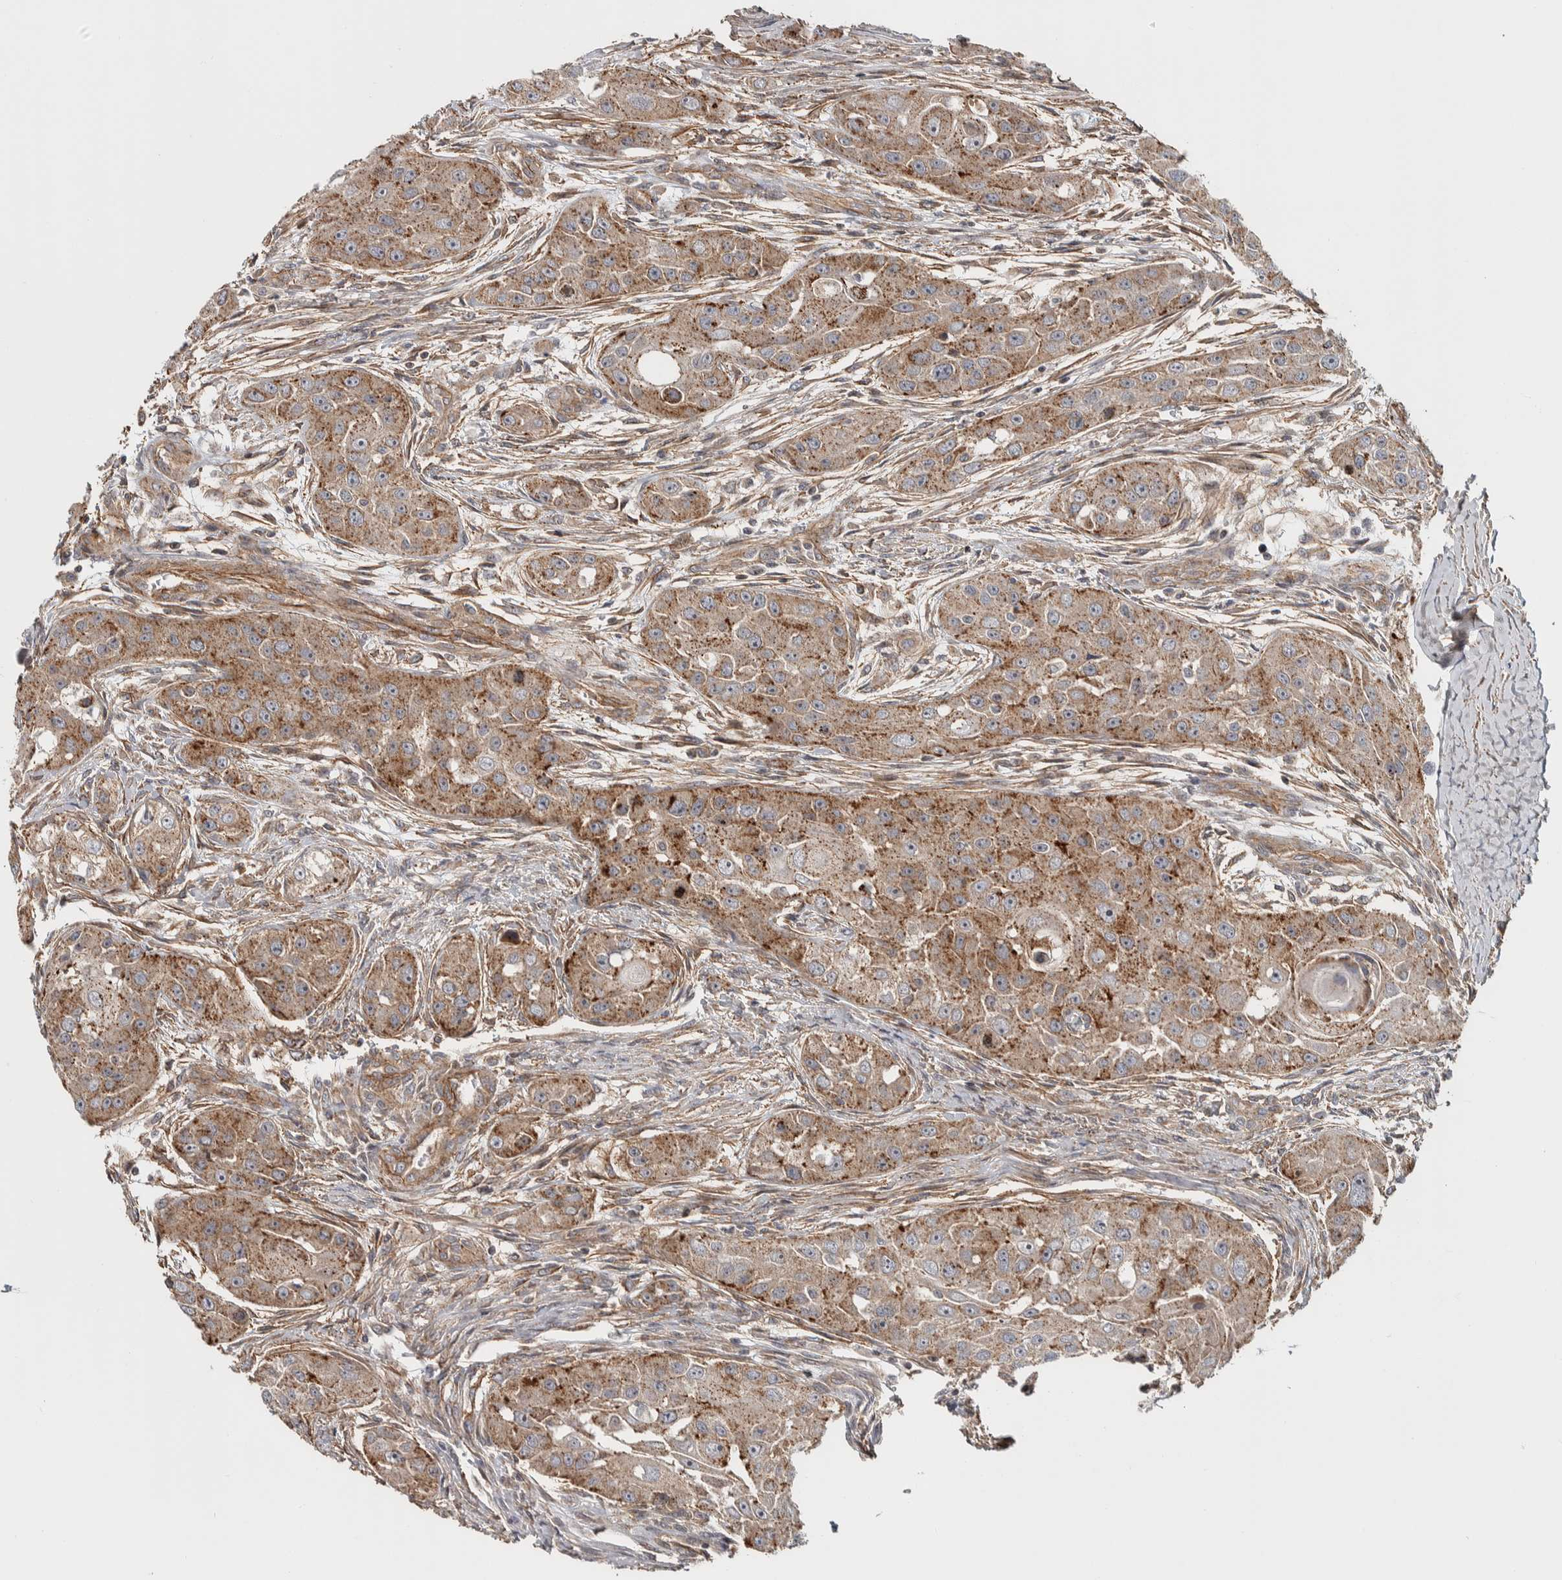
{"staining": {"intensity": "strong", "quantity": "25%-75%", "location": "cytoplasmic/membranous"}, "tissue": "head and neck cancer", "cell_type": "Tumor cells", "image_type": "cancer", "snomed": [{"axis": "morphology", "description": "Normal tissue, NOS"}, {"axis": "morphology", "description": "Squamous cell carcinoma, NOS"}, {"axis": "topography", "description": "Skeletal muscle"}, {"axis": "topography", "description": "Head-Neck"}], "caption": "Immunohistochemical staining of head and neck squamous cell carcinoma shows high levels of strong cytoplasmic/membranous positivity in about 25%-75% of tumor cells.", "gene": "CHMP4C", "patient": {"sex": "male", "age": 51}}